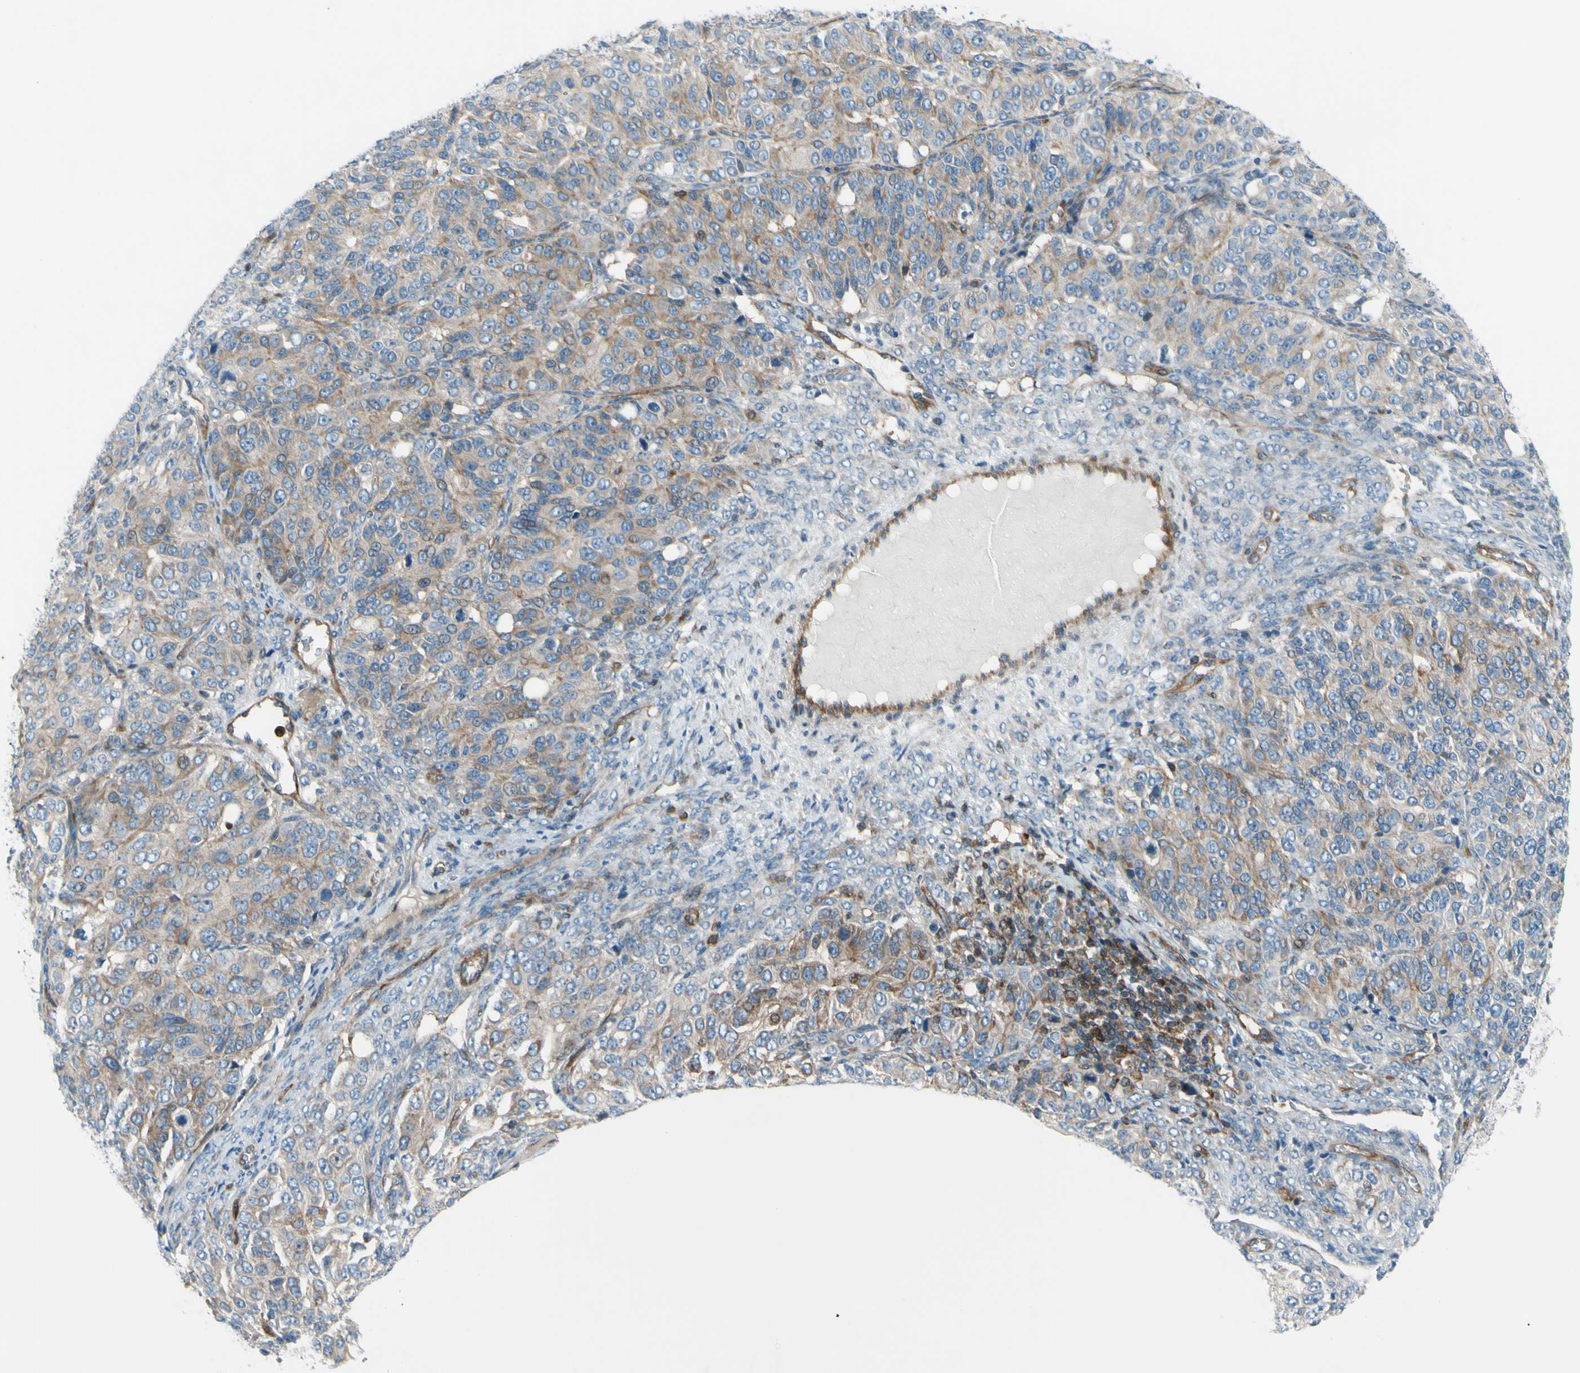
{"staining": {"intensity": "weak", "quantity": "25%-75%", "location": "cytoplasmic/membranous"}, "tissue": "ovarian cancer", "cell_type": "Tumor cells", "image_type": "cancer", "snomed": [{"axis": "morphology", "description": "Carcinoma, endometroid"}, {"axis": "topography", "description": "Ovary"}], "caption": "Approximately 25%-75% of tumor cells in ovarian cancer (endometroid carcinoma) reveal weak cytoplasmic/membranous protein staining as visualized by brown immunohistochemical staining.", "gene": "PAK2", "patient": {"sex": "female", "age": 51}}